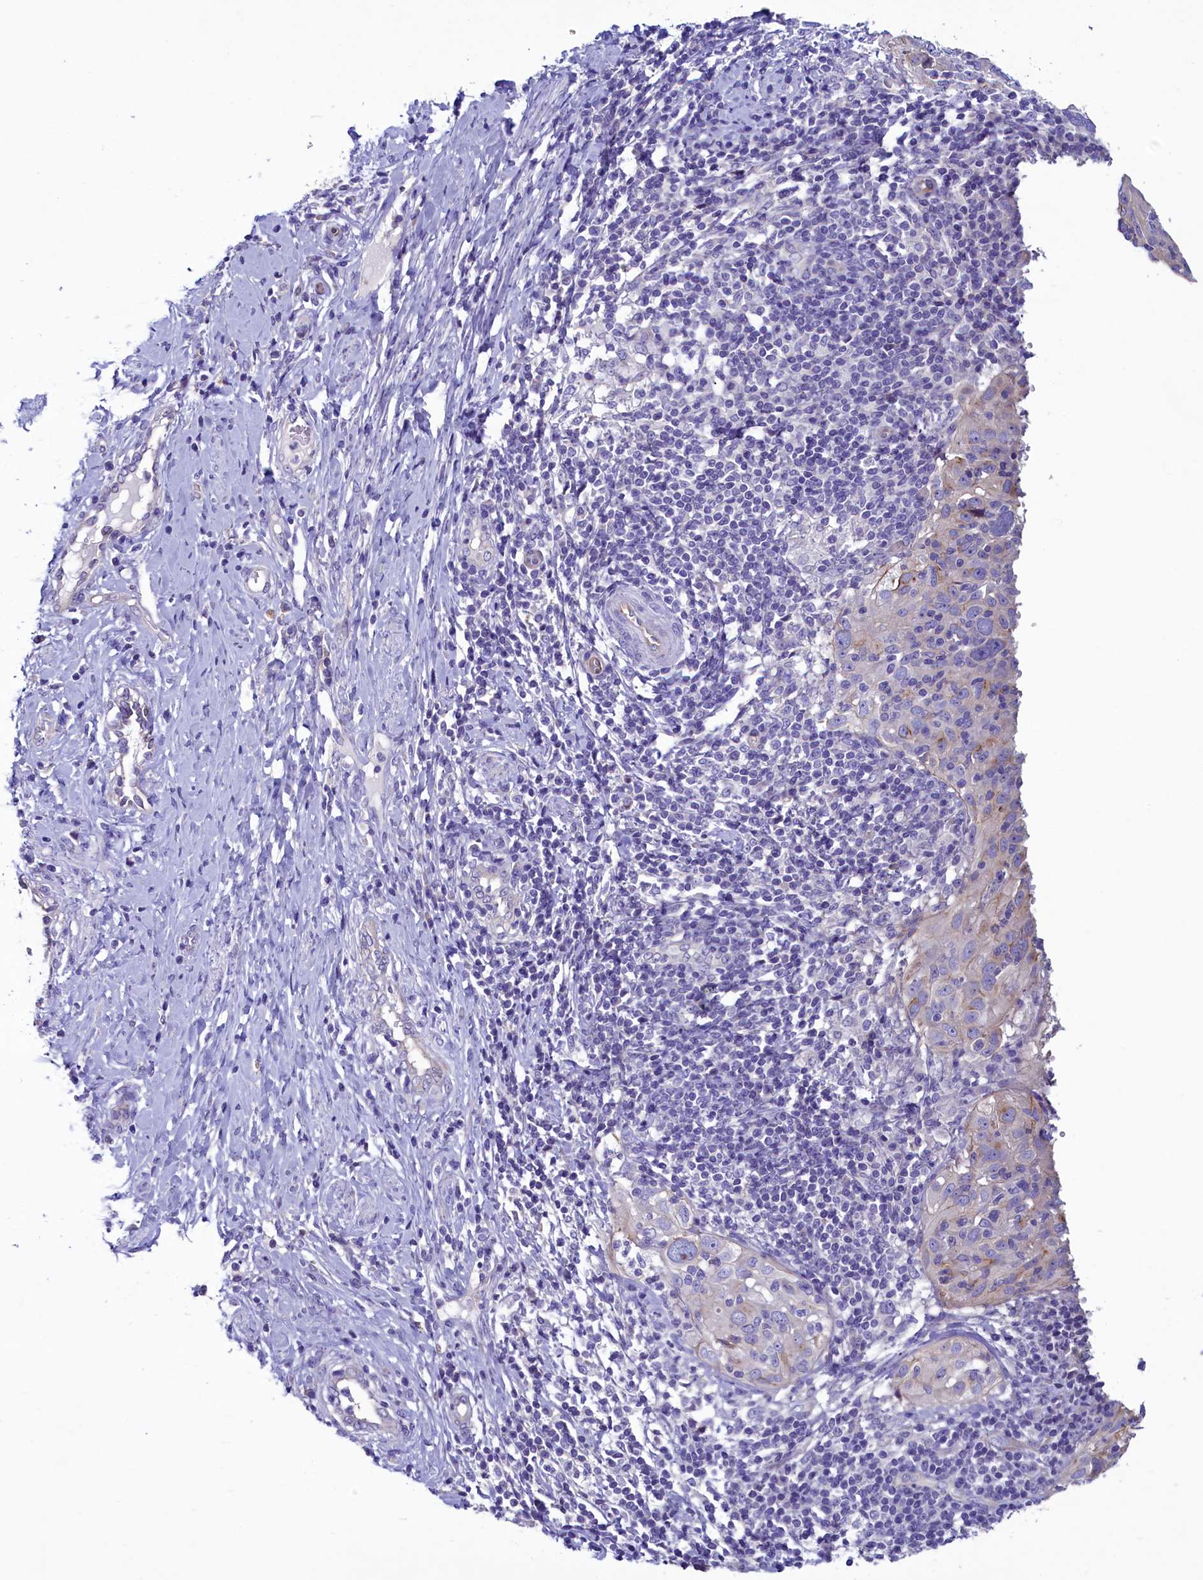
{"staining": {"intensity": "negative", "quantity": "none", "location": "none"}, "tissue": "cervical cancer", "cell_type": "Tumor cells", "image_type": "cancer", "snomed": [{"axis": "morphology", "description": "Squamous cell carcinoma, NOS"}, {"axis": "topography", "description": "Cervix"}], "caption": "An image of human squamous cell carcinoma (cervical) is negative for staining in tumor cells. (Immunohistochemistry (ihc), brightfield microscopy, high magnification).", "gene": "KRBOX5", "patient": {"sex": "female", "age": 31}}